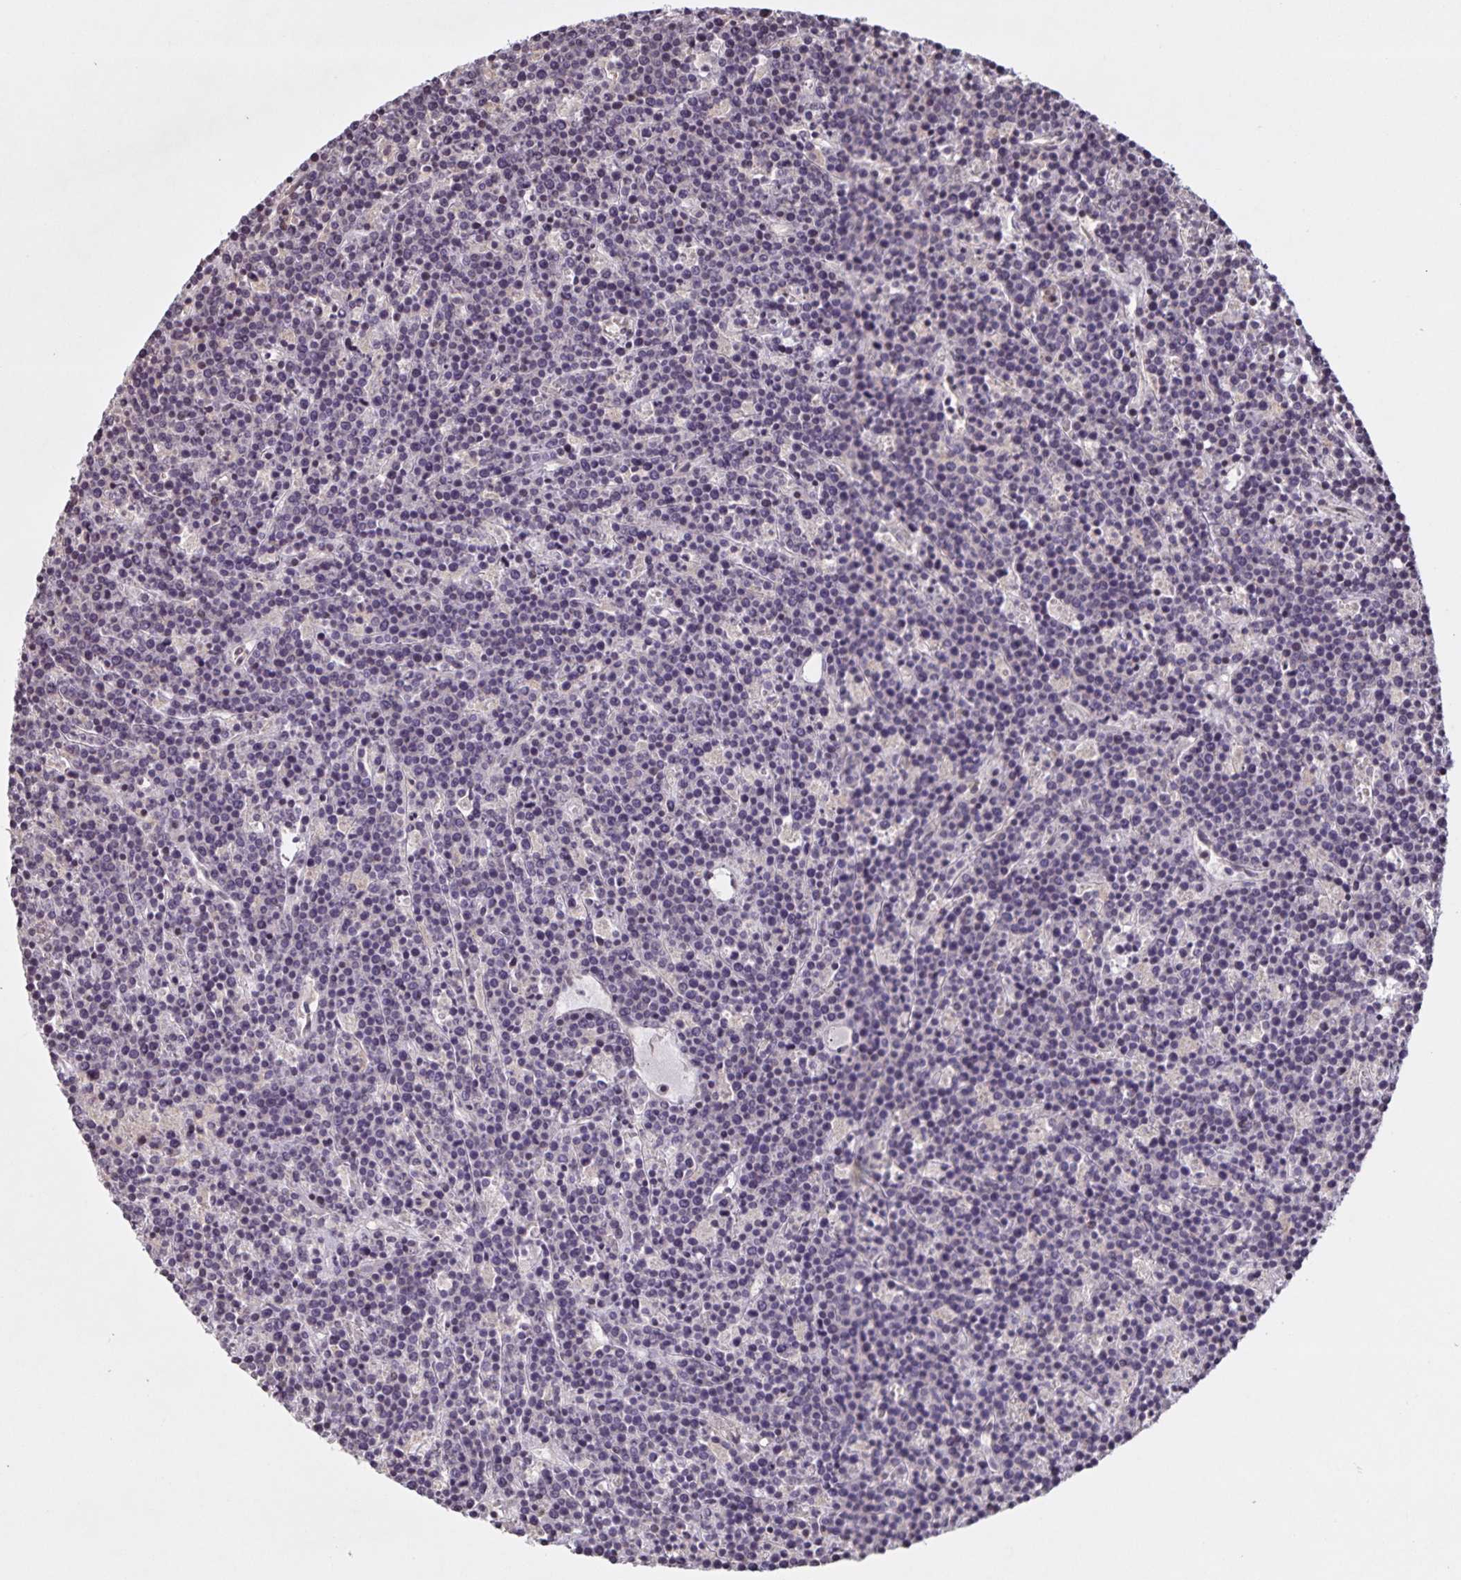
{"staining": {"intensity": "negative", "quantity": "none", "location": "none"}, "tissue": "lymphoma", "cell_type": "Tumor cells", "image_type": "cancer", "snomed": [{"axis": "morphology", "description": "Malignant lymphoma, non-Hodgkin's type, High grade"}, {"axis": "topography", "description": "Ovary"}], "caption": "Tumor cells show no significant protein positivity in malignant lymphoma, non-Hodgkin's type (high-grade).", "gene": "GDF2", "patient": {"sex": "female", "age": 56}}